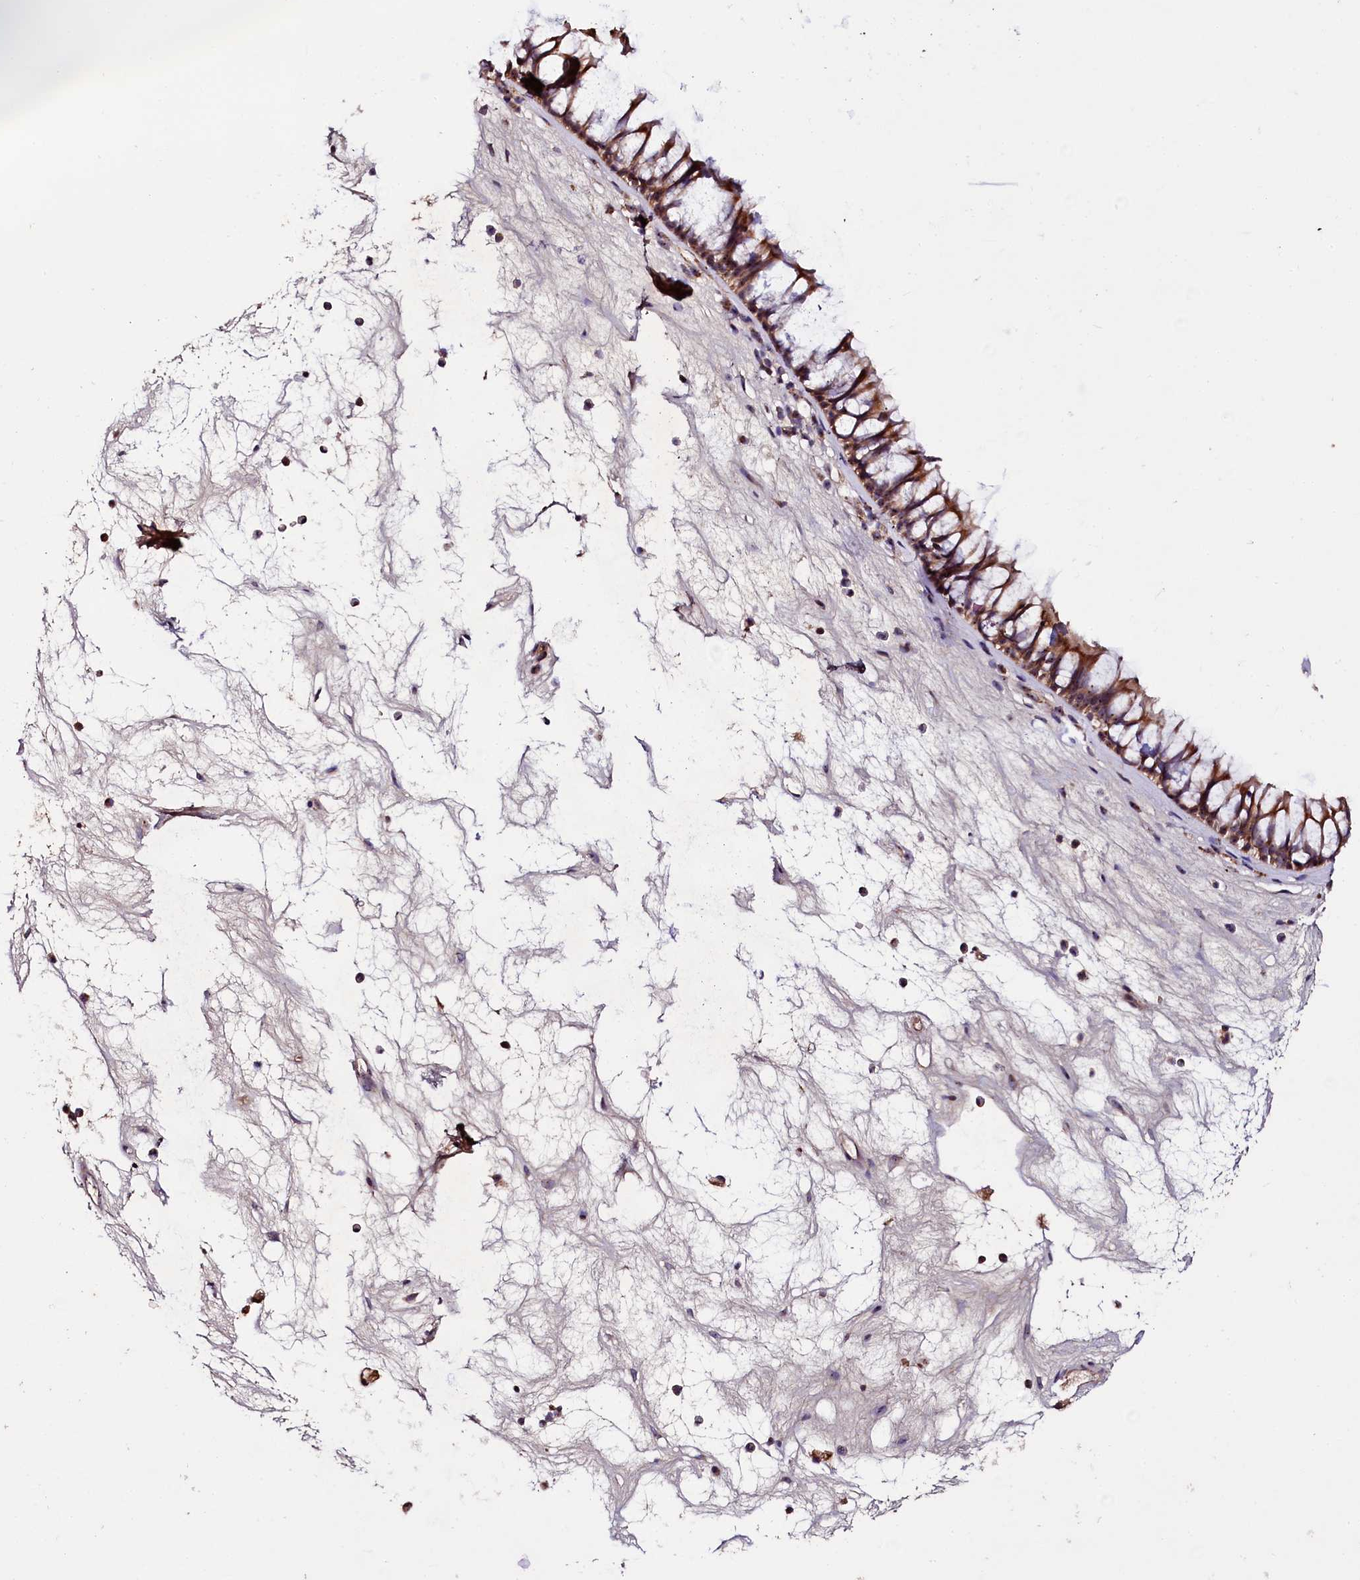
{"staining": {"intensity": "moderate", "quantity": ">75%", "location": "cytoplasmic/membranous,nuclear"}, "tissue": "nasopharynx", "cell_type": "Respiratory epithelial cells", "image_type": "normal", "snomed": [{"axis": "morphology", "description": "Normal tissue, NOS"}, {"axis": "morphology", "description": "Inflammation, NOS"}, {"axis": "morphology", "description": "Malignant melanoma, Metastatic site"}, {"axis": "topography", "description": "Nasopharynx"}], "caption": "Protein expression analysis of benign nasopharynx demonstrates moderate cytoplasmic/membranous,nuclear expression in approximately >75% of respiratory epithelial cells. Nuclei are stained in blue.", "gene": "NAA80", "patient": {"sex": "male", "age": 70}}